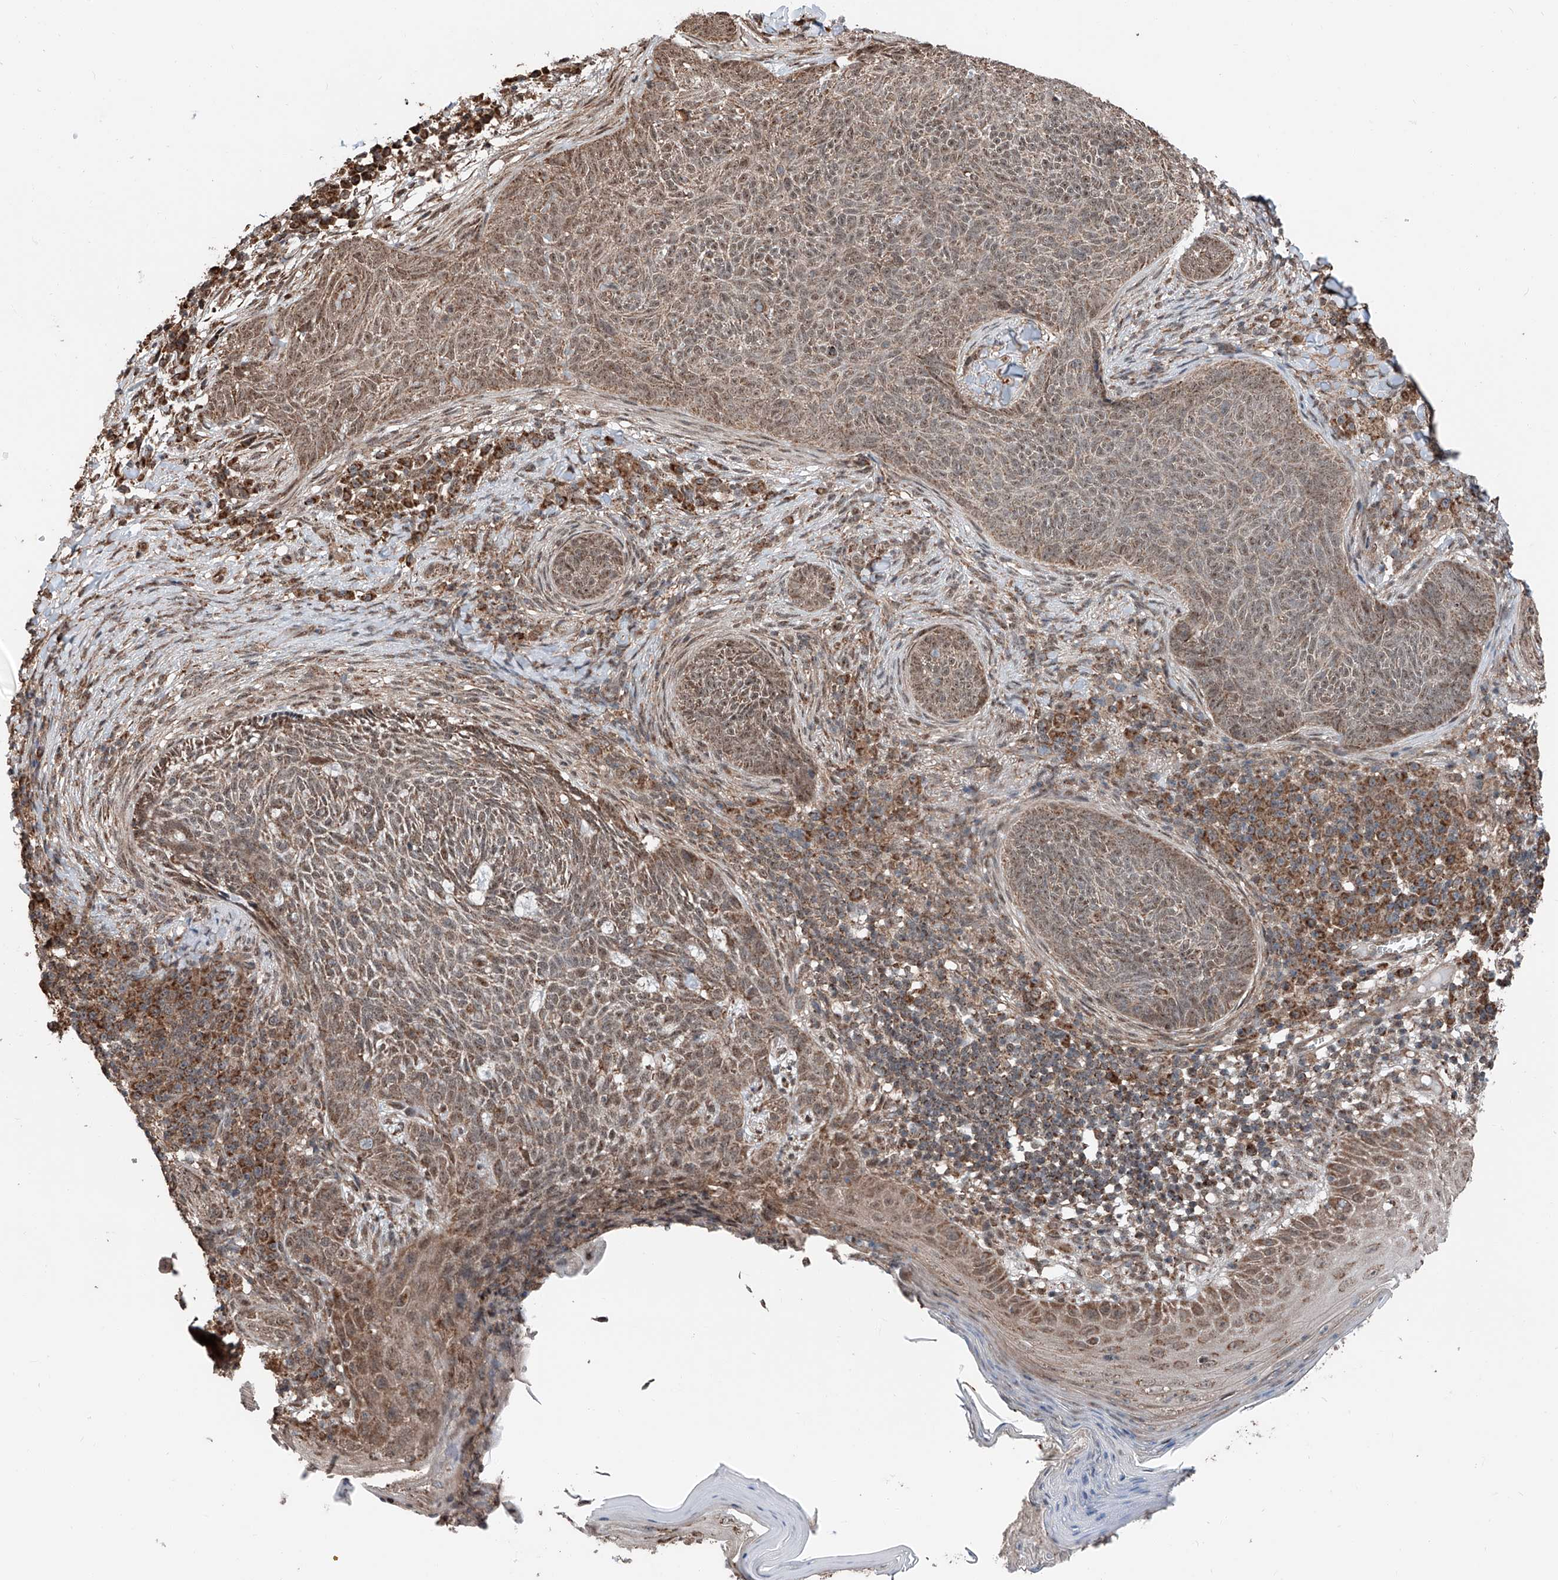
{"staining": {"intensity": "weak", "quantity": ">75%", "location": "cytoplasmic/membranous,nuclear"}, "tissue": "skin cancer", "cell_type": "Tumor cells", "image_type": "cancer", "snomed": [{"axis": "morphology", "description": "Basal cell carcinoma"}, {"axis": "topography", "description": "Skin"}], "caption": "The histopathology image reveals a brown stain indicating the presence of a protein in the cytoplasmic/membranous and nuclear of tumor cells in basal cell carcinoma (skin).", "gene": "ZNF445", "patient": {"sex": "male", "age": 85}}